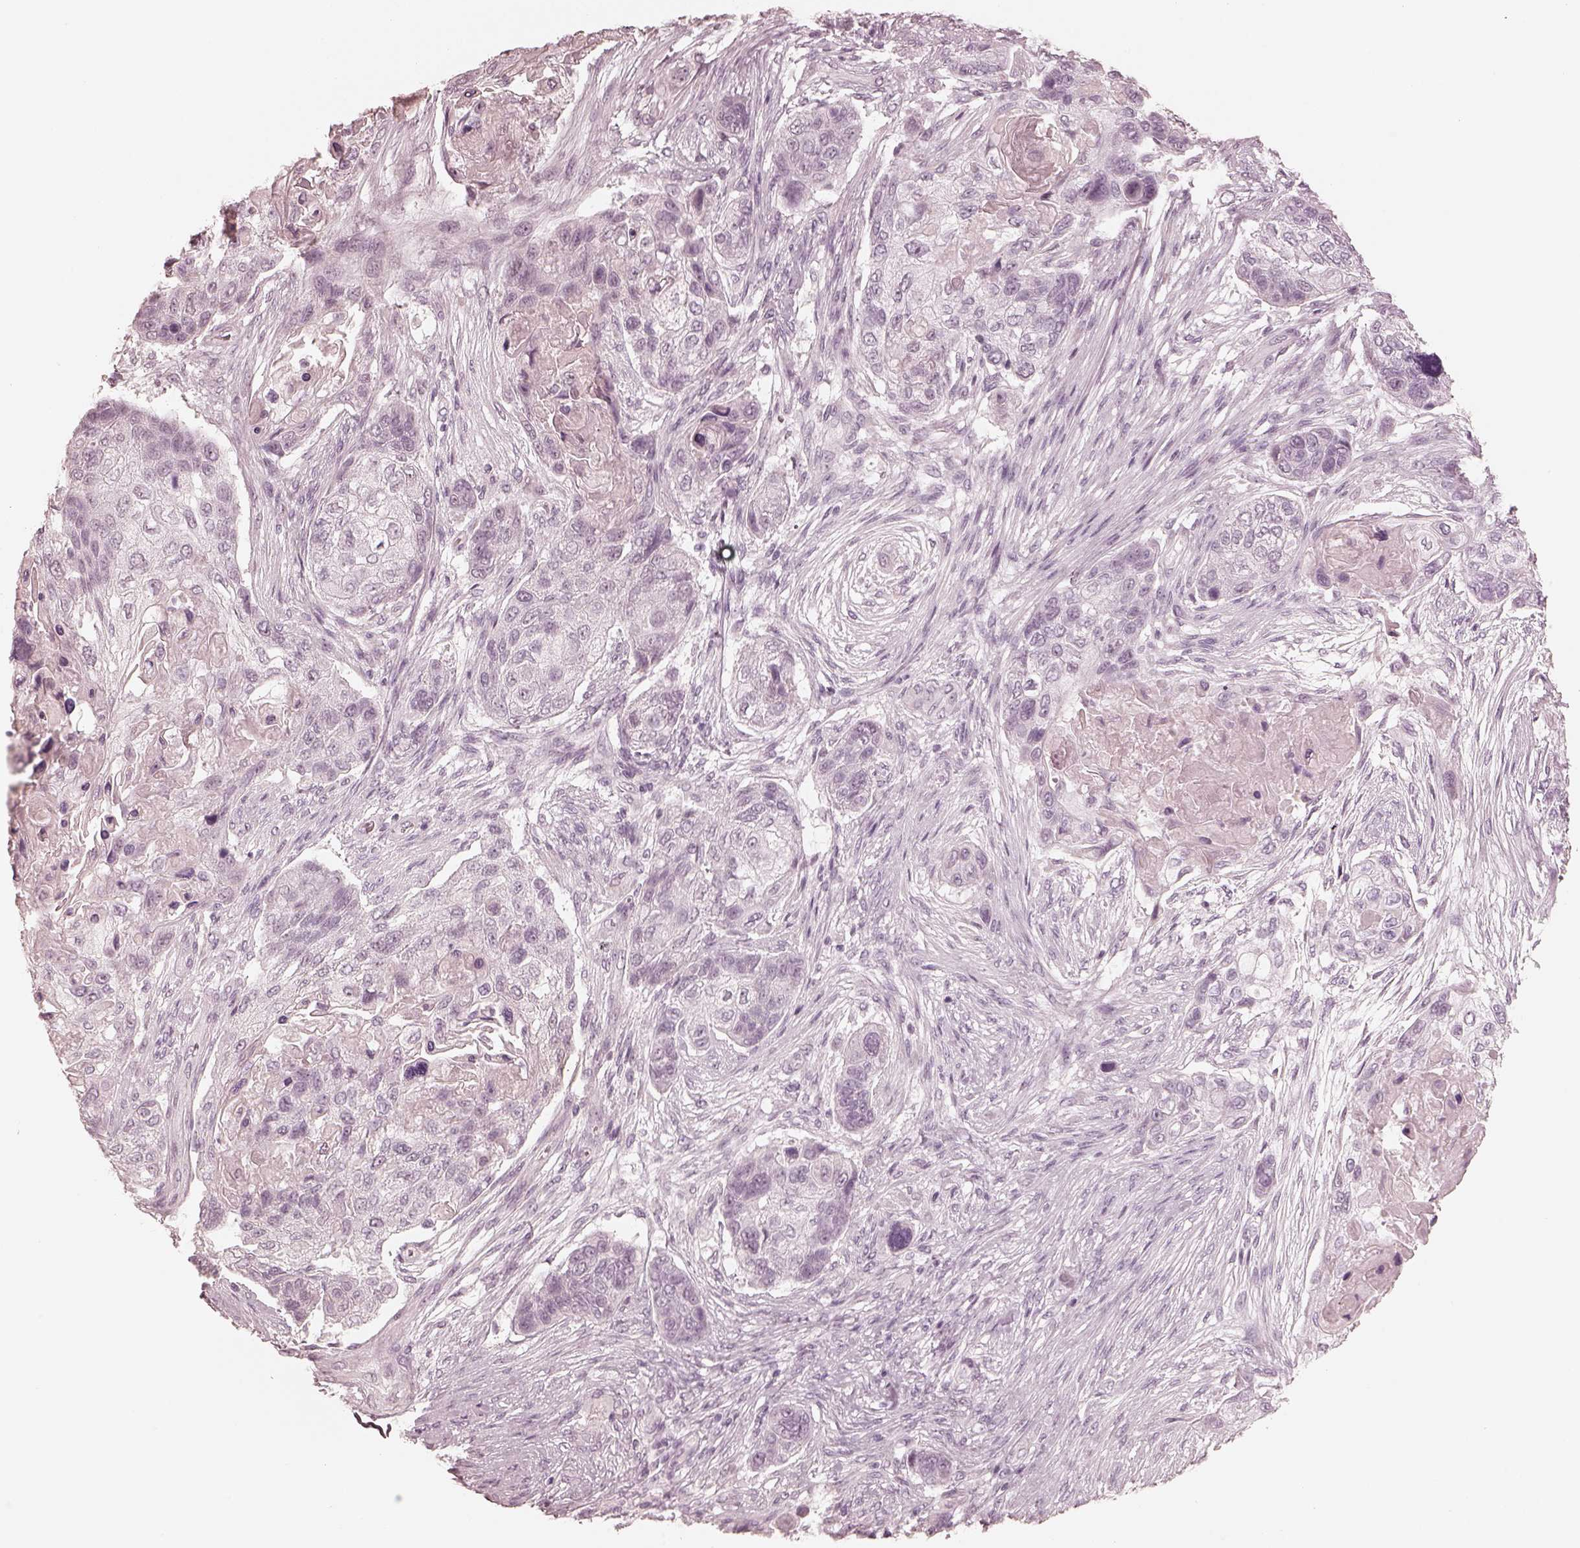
{"staining": {"intensity": "negative", "quantity": "none", "location": "none"}, "tissue": "lung cancer", "cell_type": "Tumor cells", "image_type": "cancer", "snomed": [{"axis": "morphology", "description": "Squamous cell carcinoma, NOS"}, {"axis": "topography", "description": "Lung"}], "caption": "Immunohistochemistry micrograph of human lung cancer stained for a protein (brown), which reveals no staining in tumor cells.", "gene": "CALR3", "patient": {"sex": "male", "age": 69}}